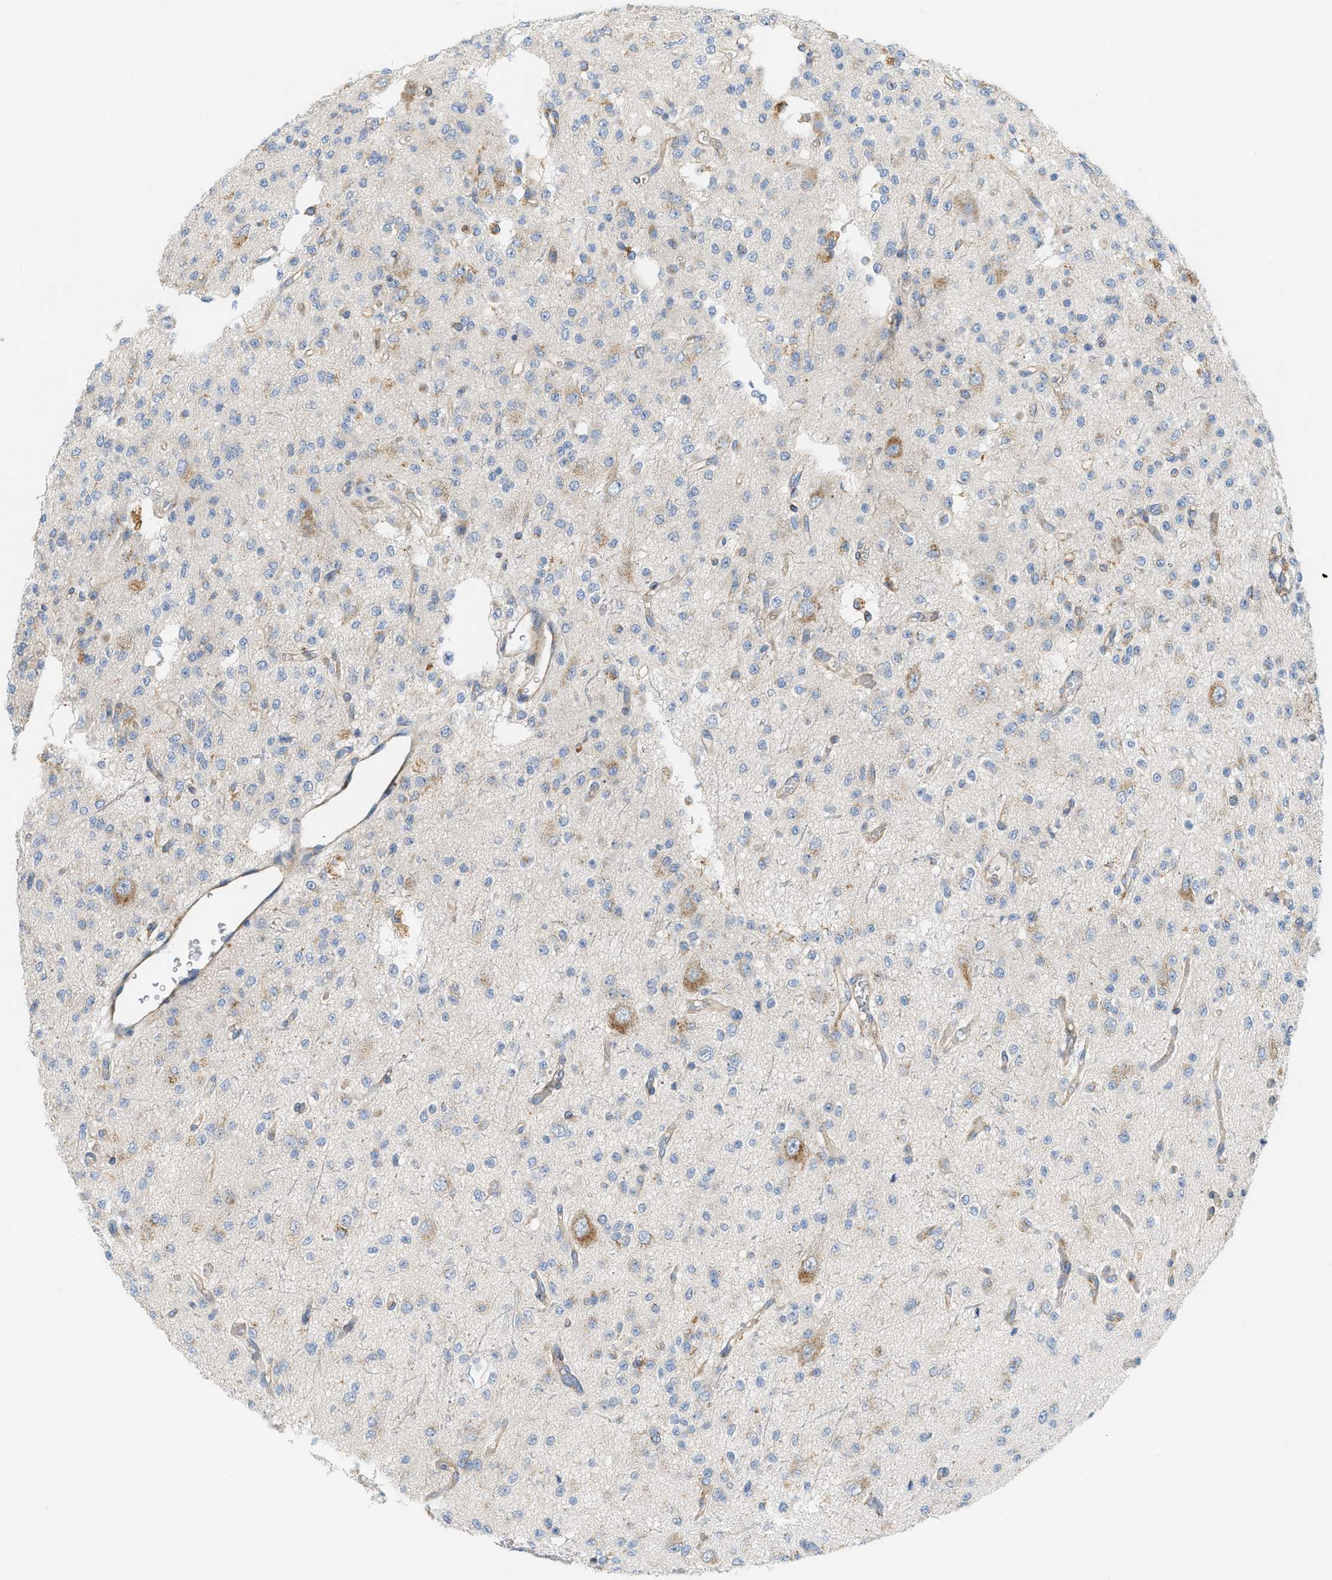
{"staining": {"intensity": "negative", "quantity": "none", "location": "none"}, "tissue": "glioma", "cell_type": "Tumor cells", "image_type": "cancer", "snomed": [{"axis": "morphology", "description": "Glioma, malignant, Low grade"}, {"axis": "topography", "description": "Brain"}], "caption": "Image shows no protein expression in tumor cells of malignant low-grade glioma tissue.", "gene": "LMBRD1", "patient": {"sex": "male", "age": 38}}